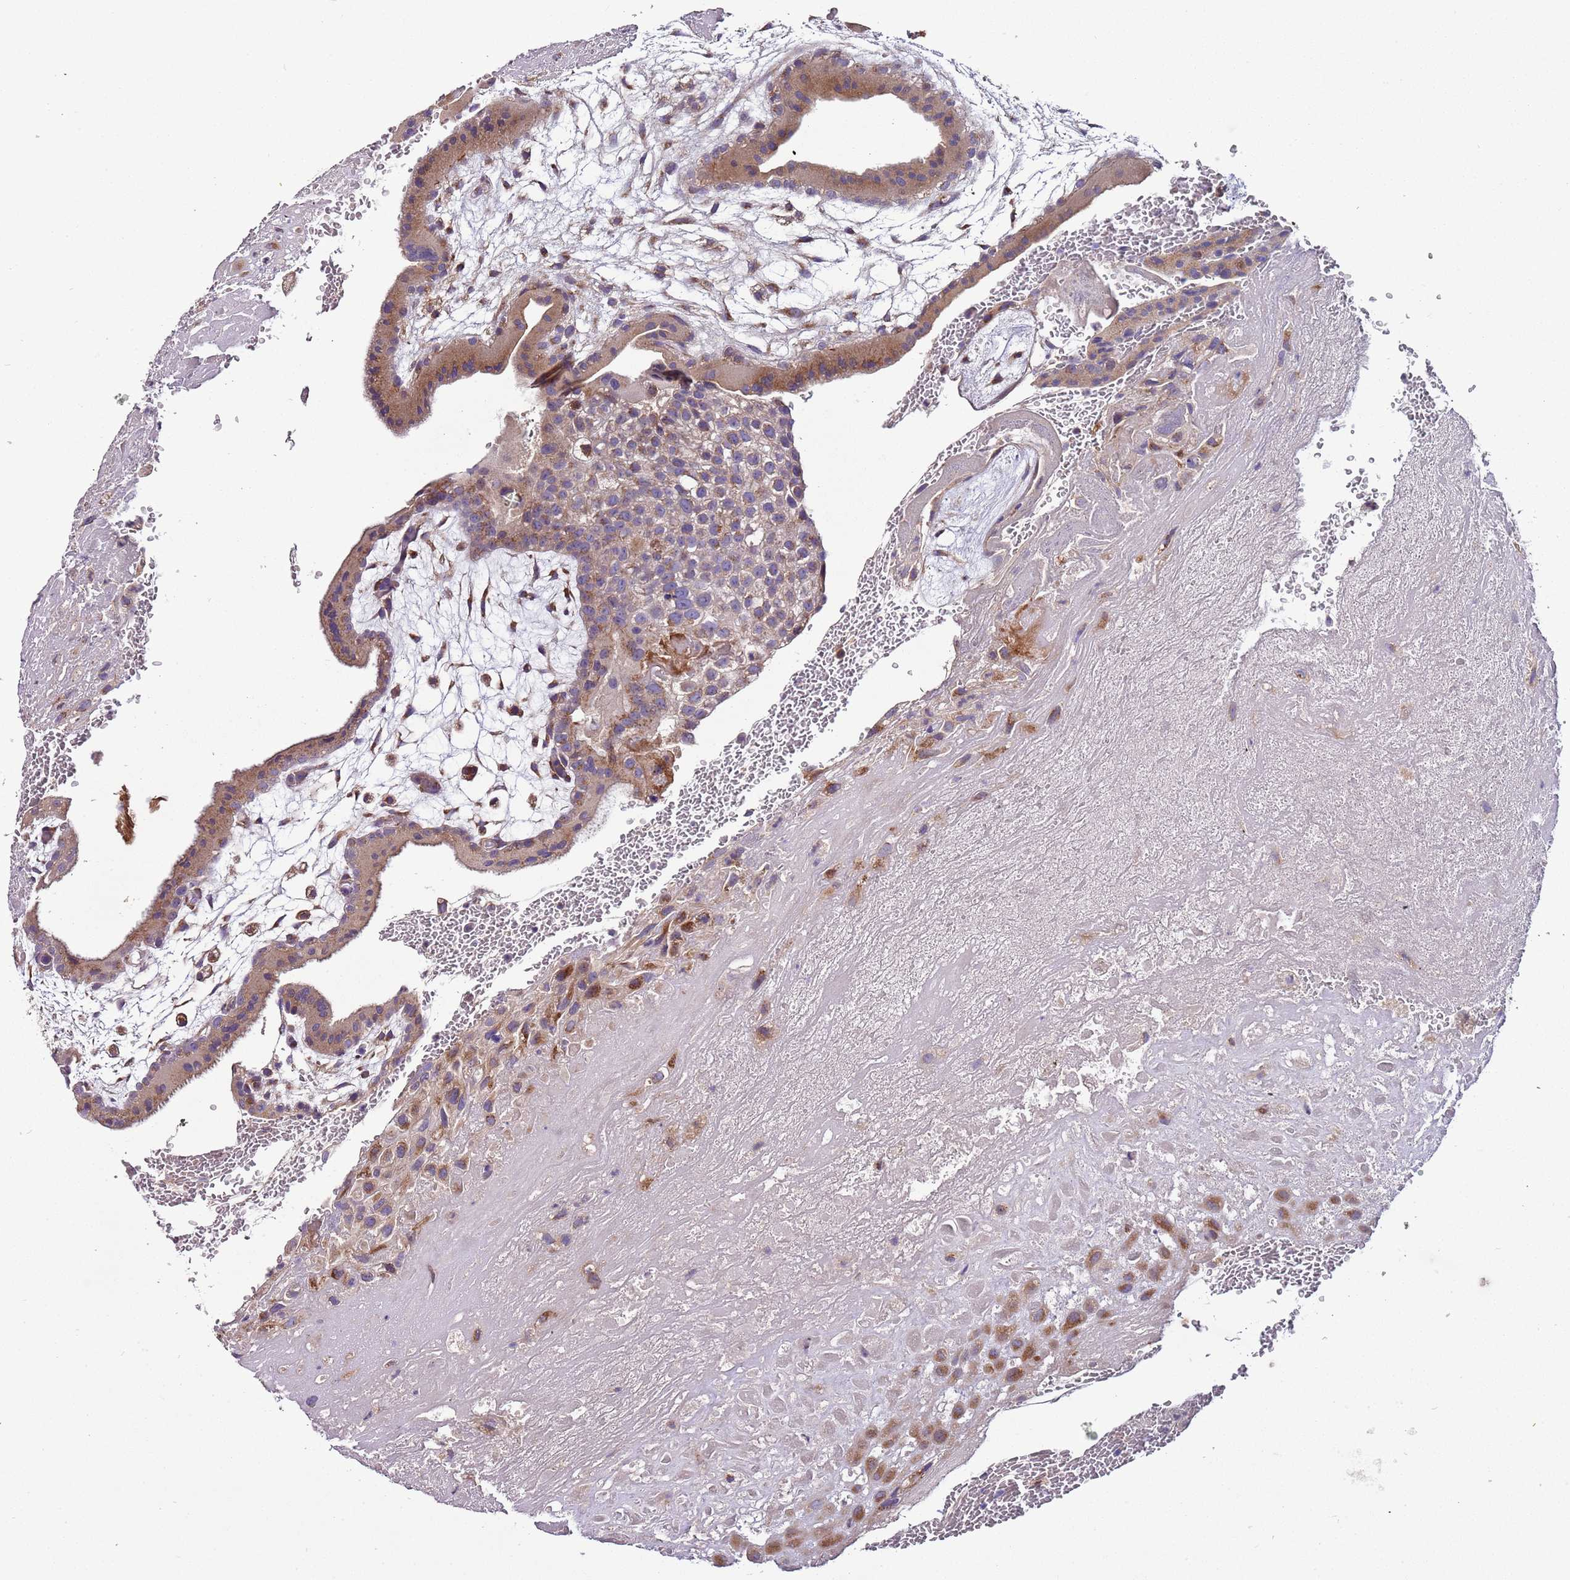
{"staining": {"intensity": "weak", "quantity": ">75%", "location": "cytoplasmic/membranous"}, "tissue": "placenta", "cell_type": "Decidual cells", "image_type": "normal", "snomed": [{"axis": "morphology", "description": "Normal tissue, NOS"}, {"axis": "topography", "description": "Placenta"}], "caption": "Immunohistochemistry (IHC) photomicrograph of unremarkable placenta stained for a protein (brown), which exhibits low levels of weak cytoplasmic/membranous staining in approximately >75% of decidual cells.", "gene": "FAM20A", "patient": {"sex": "female", "age": 35}}